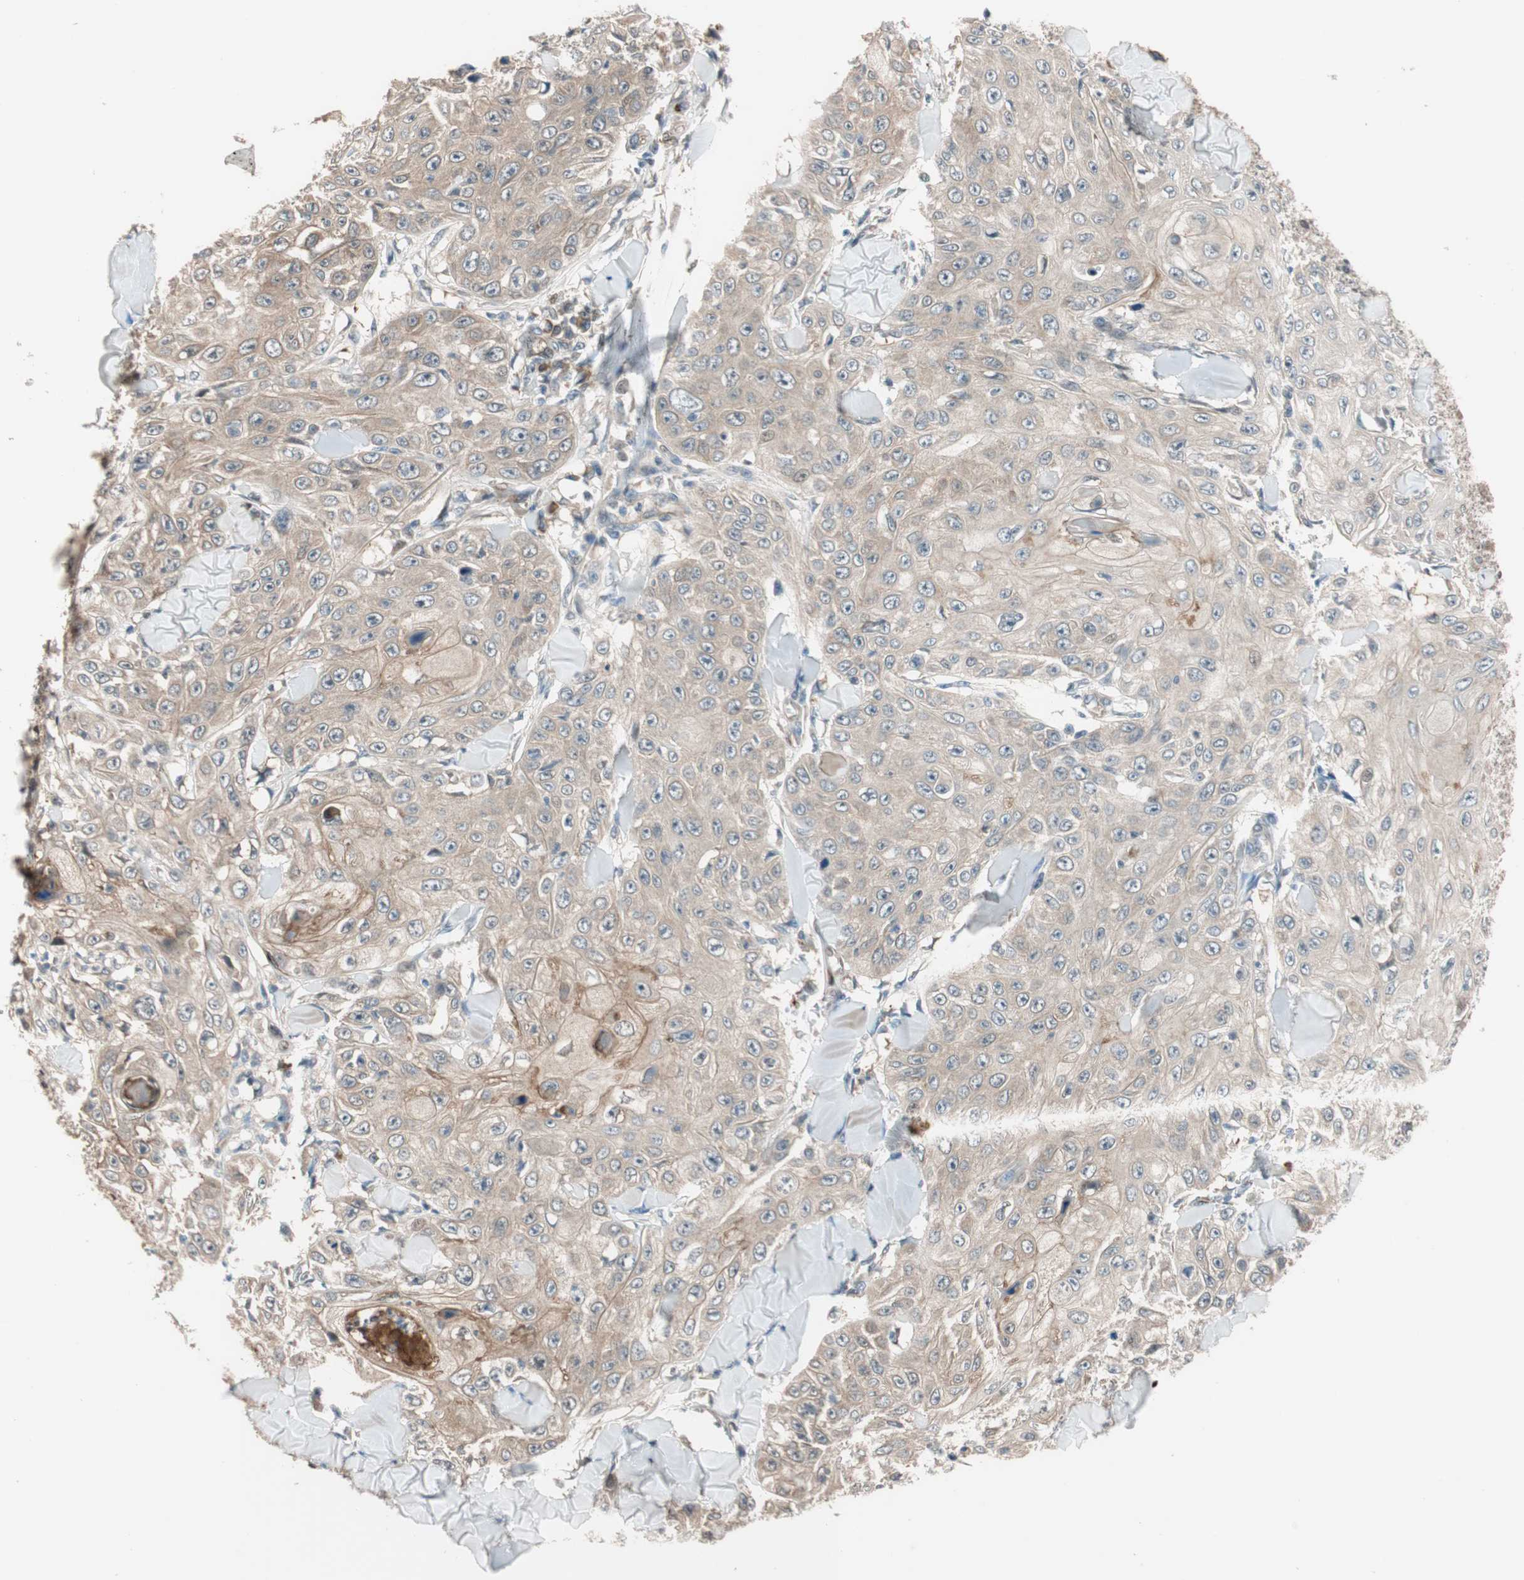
{"staining": {"intensity": "weak", "quantity": ">75%", "location": "cytoplasmic/membranous"}, "tissue": "skin cancer", "cell_type": "Tumor cells", "image_type": "cancer", "snomed": [{"axis": "morphology", "description": "Squamous cell carcinoma, NOS"}, {"axis": "topography", "description": "Skin"}], "caption": "Protein analysis of squamous cell carcinoma (skin) tissue reveals weak cytoplasmic/membranous expression in approximately >75% of tumor cells.", "gene": "PIK3R3", "patient": {"sex": "male", "age": 86}}